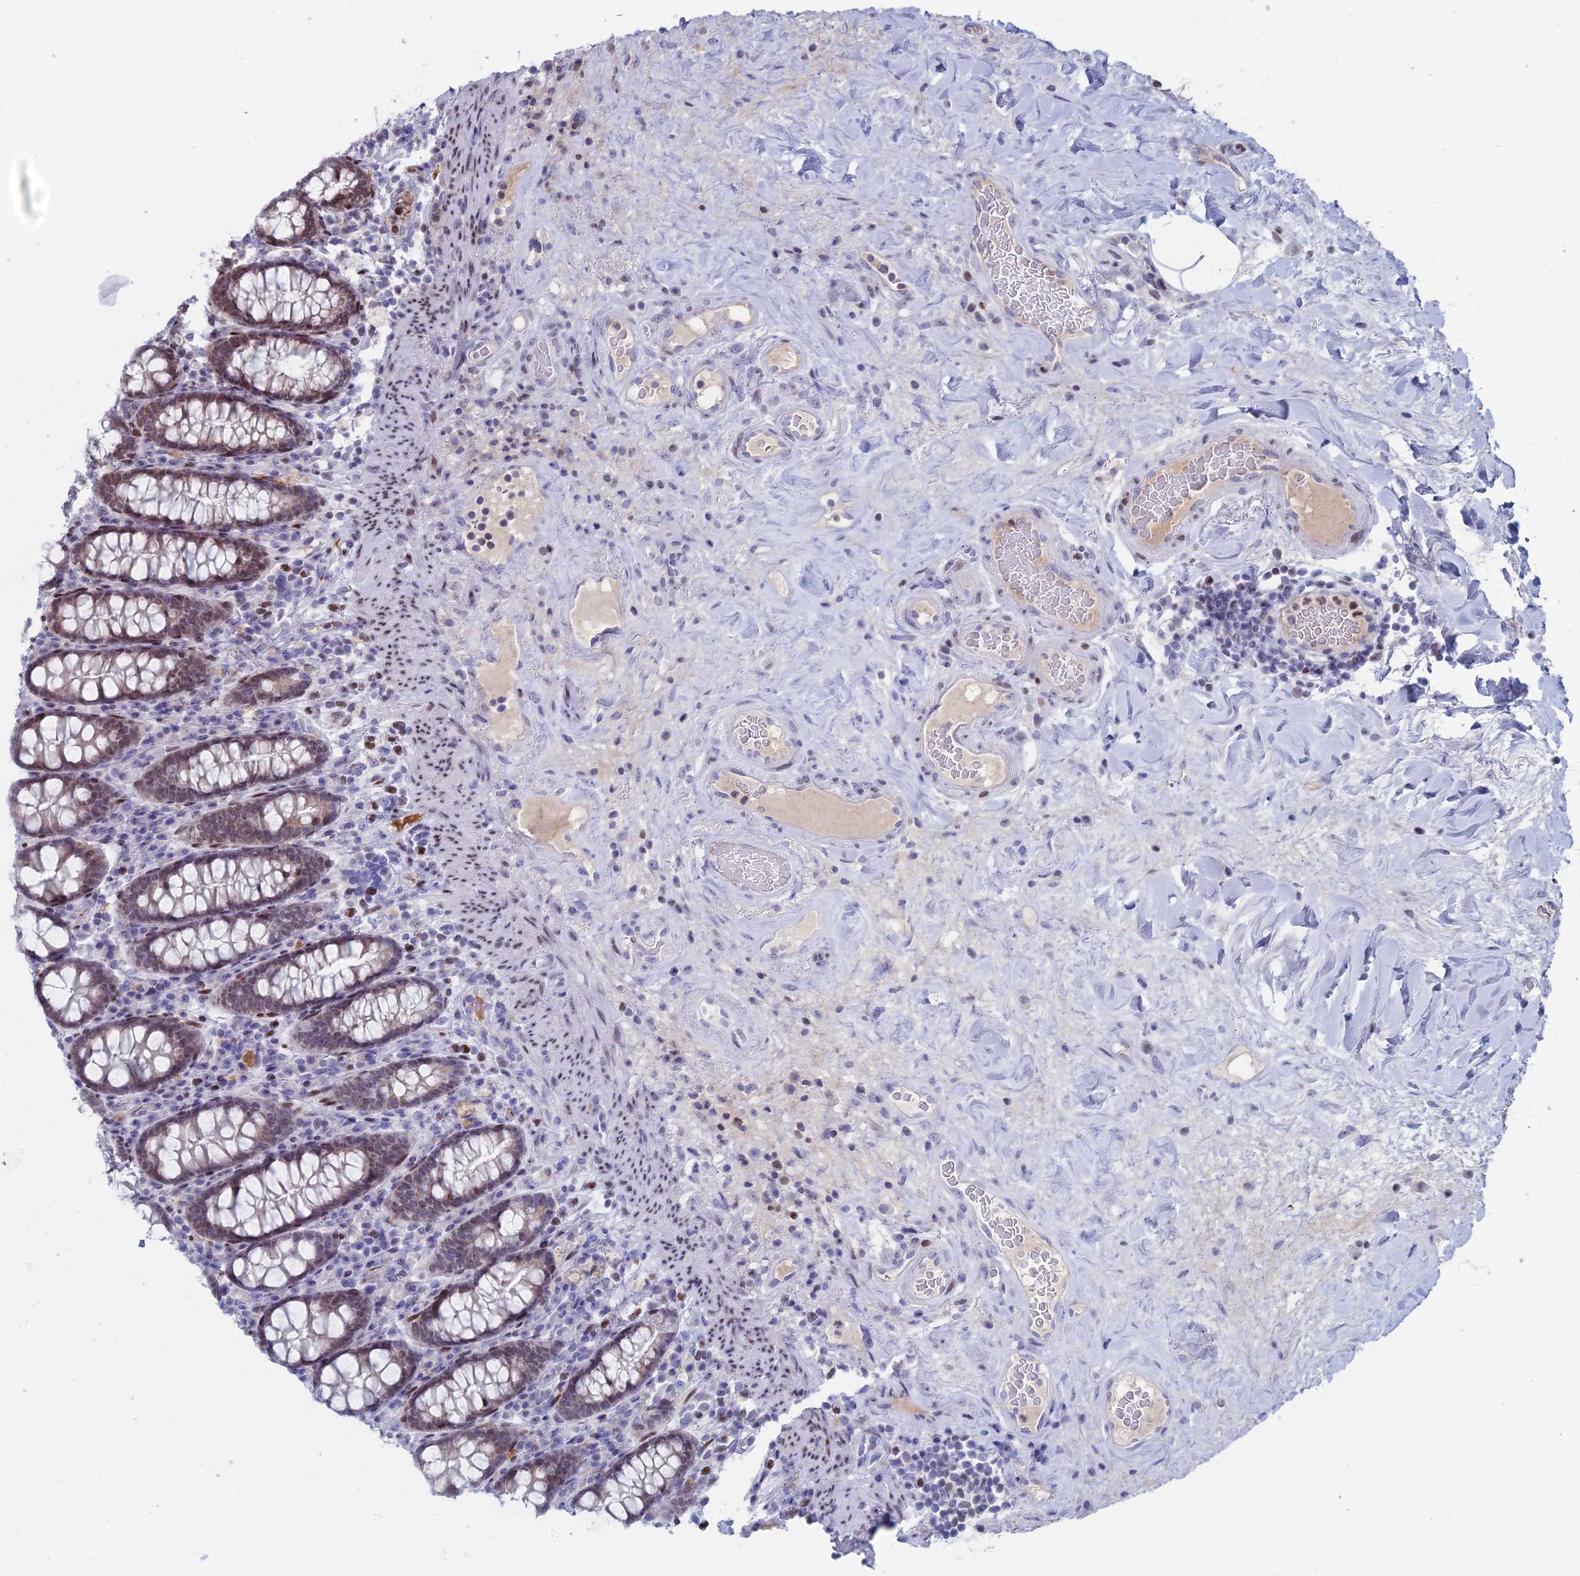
{"staining": {"intensity": "negative", "quantity": "none", "location": "none"}, "tissue": "colon", "cell_type": "Endothelial cells", "image_type": "normal", "snomed": [{"axis": "morphology", "description": "Normal tissue, NOS"}, {"axis": "topography", "description": "Colon"}], "caption": "Endothelial cells show no significant expression in normal colon. (DAB (3,3'-diaminobenzidine) immunohistochemistry (IHC) with hematoxylin counter stain).", "gene": "CERS6", "patient": {"sex": "female", "age": 79}}